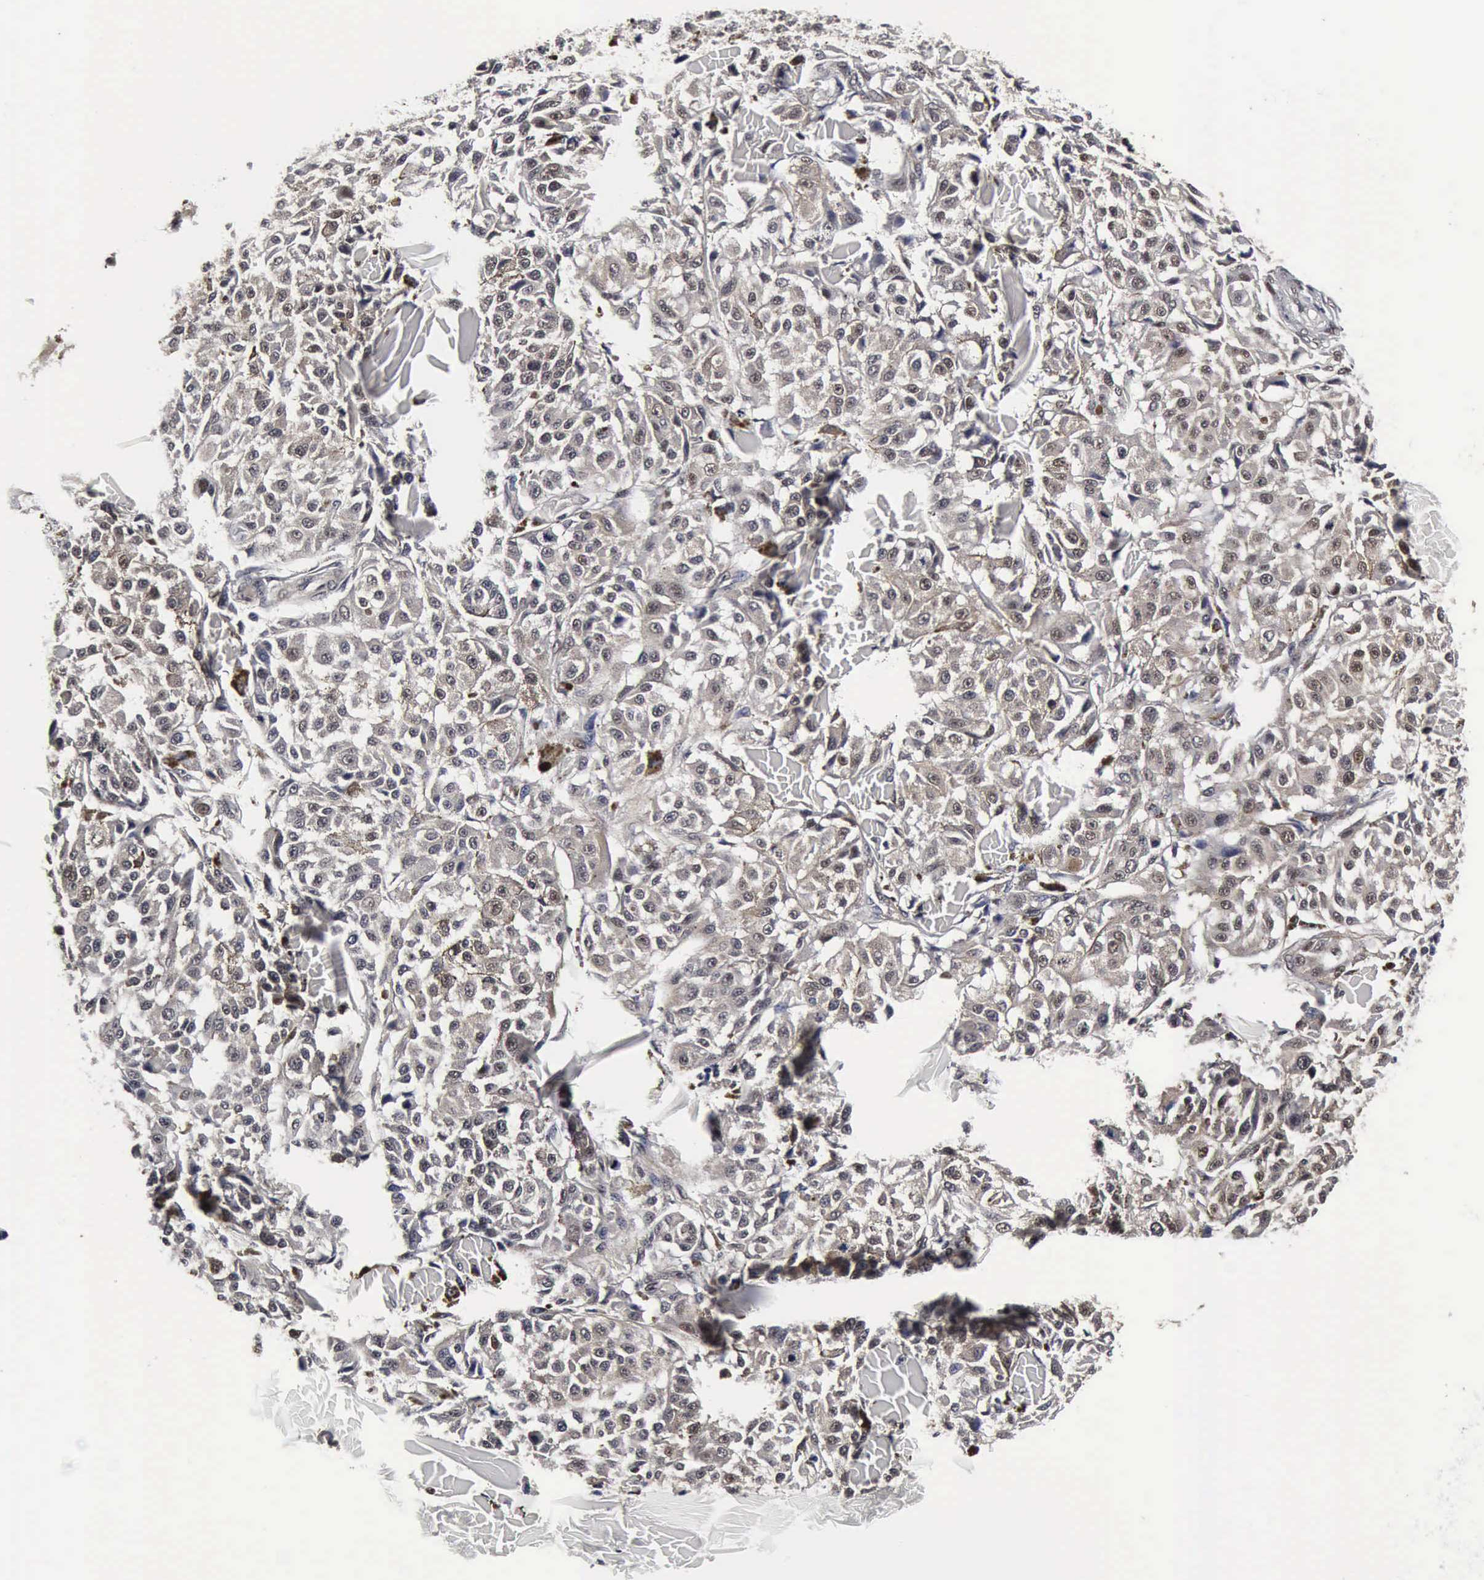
{"staining": {"intensity": "weak", "quantity": "<25%", "location": "cytoplasmic/membranous,nuclear"}, "tissue": "melanoma", "cell_type": "Tumor cells", "image_type": "cancer", "snomed": [{"axis": "morphology", "description": "Malignant melanoma, NOS"}, {"axis": "topography", "description": "Skin"}], "caption": "Tumor cells are negative for brown protein staining in malignant melanoma. (DAB IHC visualized using brightfield microscopy, high magnification).", "gene": "UBC", "patient": {"sex": "female", "age": 64}}